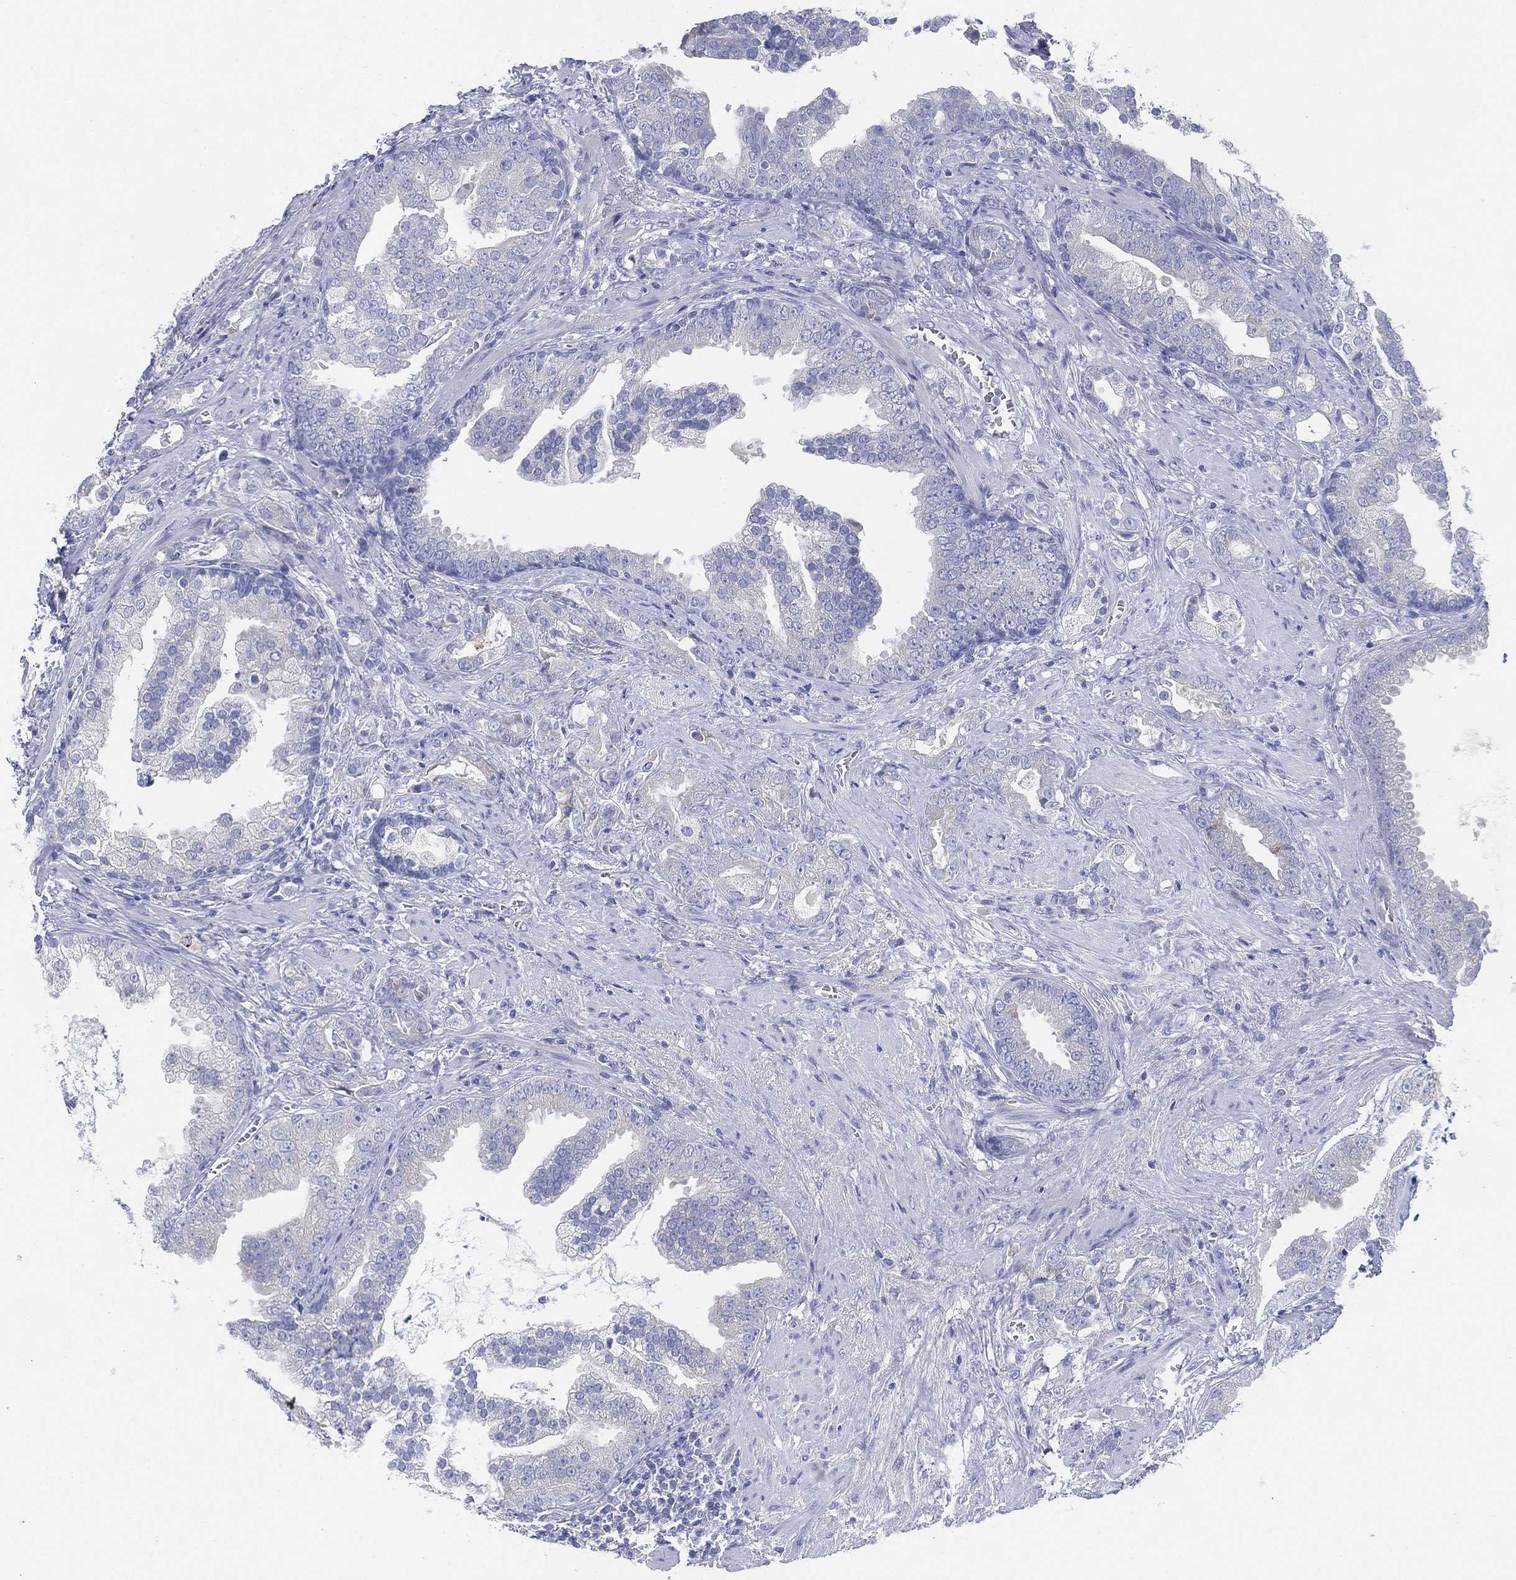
{"staining": {"intensity": "negative", "quantity": "none", "location": "none"}, "tissue": "prostate cancer", "cell_type": "Tumor cells", "image_type": "cancer", "snomed": [{"axis": "morphology", "description": "Adenocarcinoma, NOS"}, {"axis": "topography", "description": "Prostate"}], "caption": "Prostate cancer stained for a protein using IHC reveals no expression tumor cells.", "gene": "ADAD2", "patient": {"sex": "male", "age": 57}}